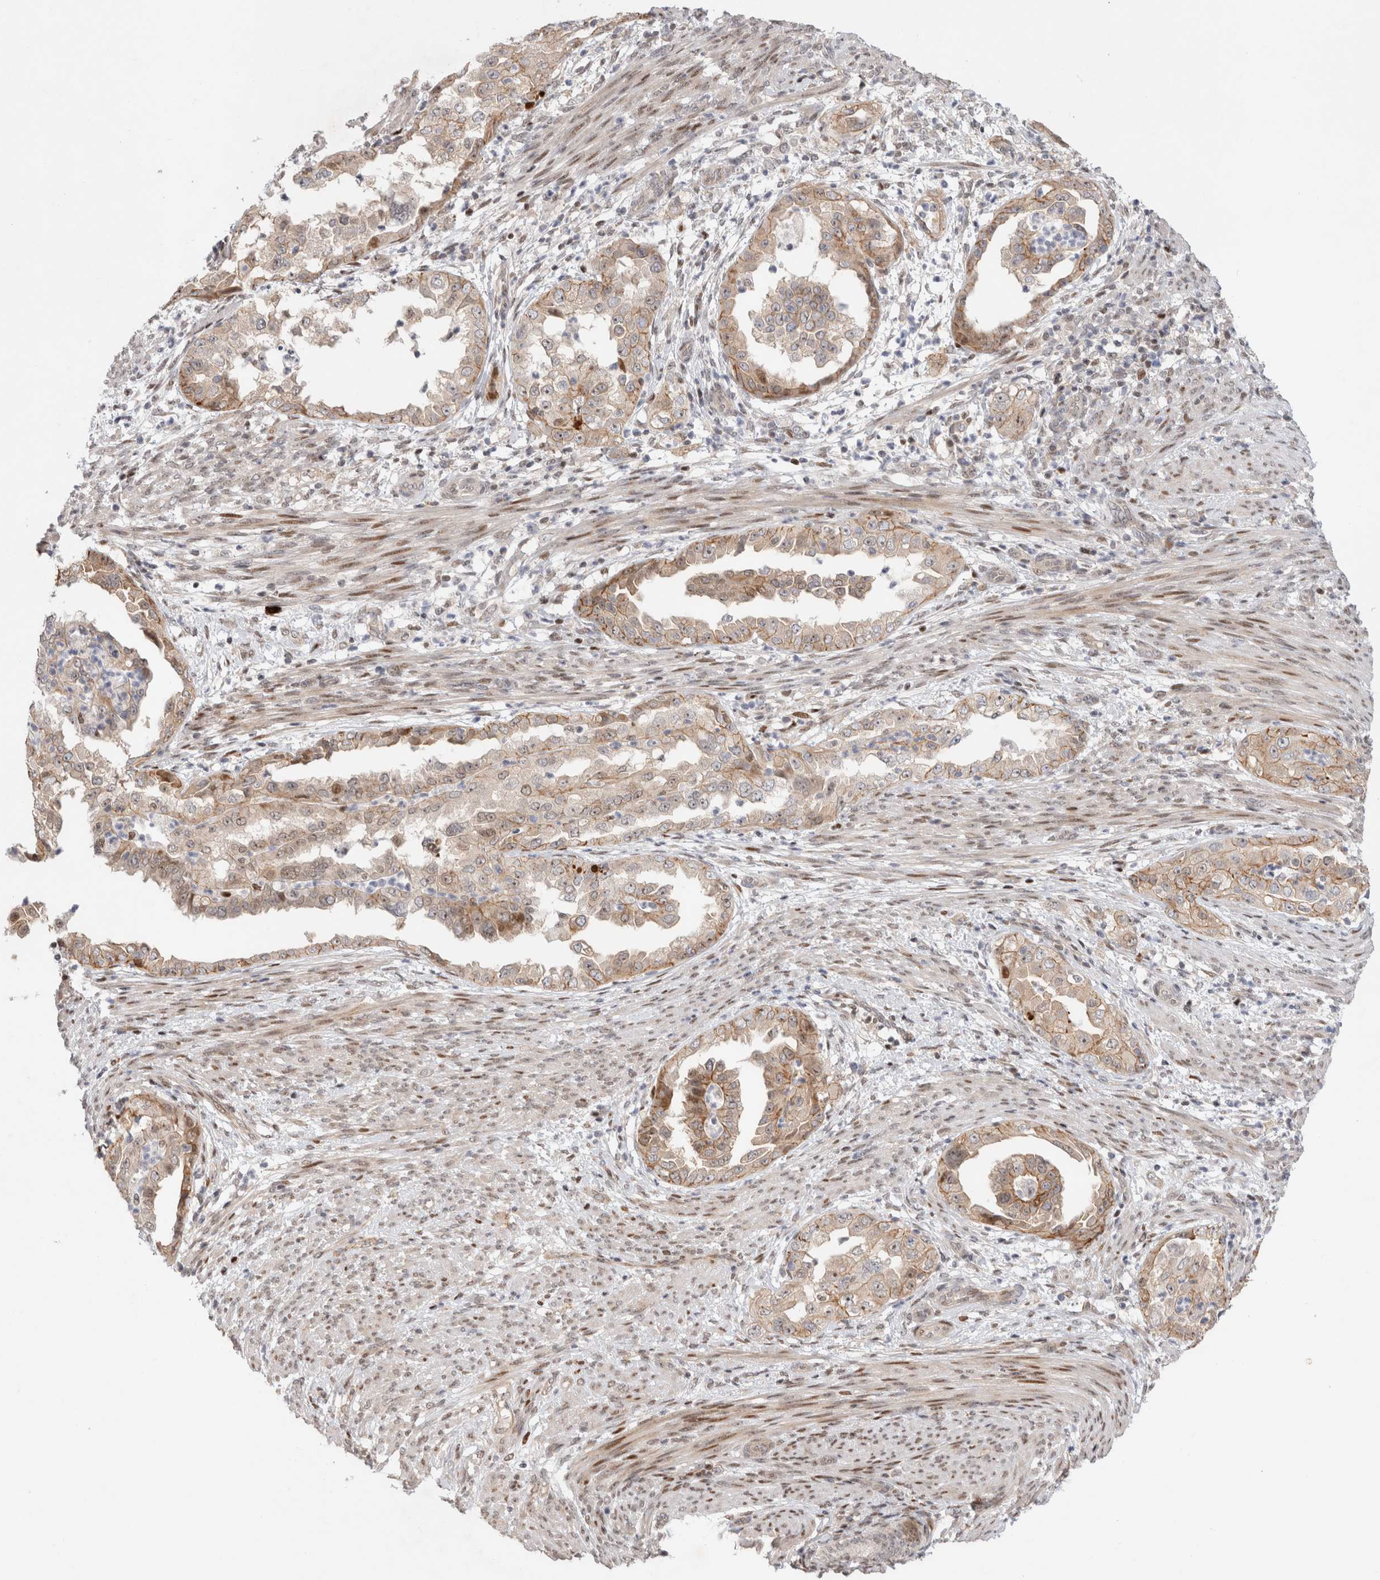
{"staining": {"intensity": "moderate", "quantity": ">75%", "location": "cytoplasmic/membranous,nuclear"}, "tissue": "endometrial cancer", "cell_type": "Tumor cells", "image_type": "cancer", "snomed": [{"axis": "morphology", "description": "Adenocarcinoma, NOS"}, {"axis": "topography", "description": "Endometrium"}], "caption": "Immunohistochemistry of human endometrial cancer (adenocarcinoma) exhibits medium levels of moderate cytoplasmic/membranous and nuclear expression in about >75% of tumor cells.", "gene": "TCF4", "patient": {"sex": "female", "age": 85}}